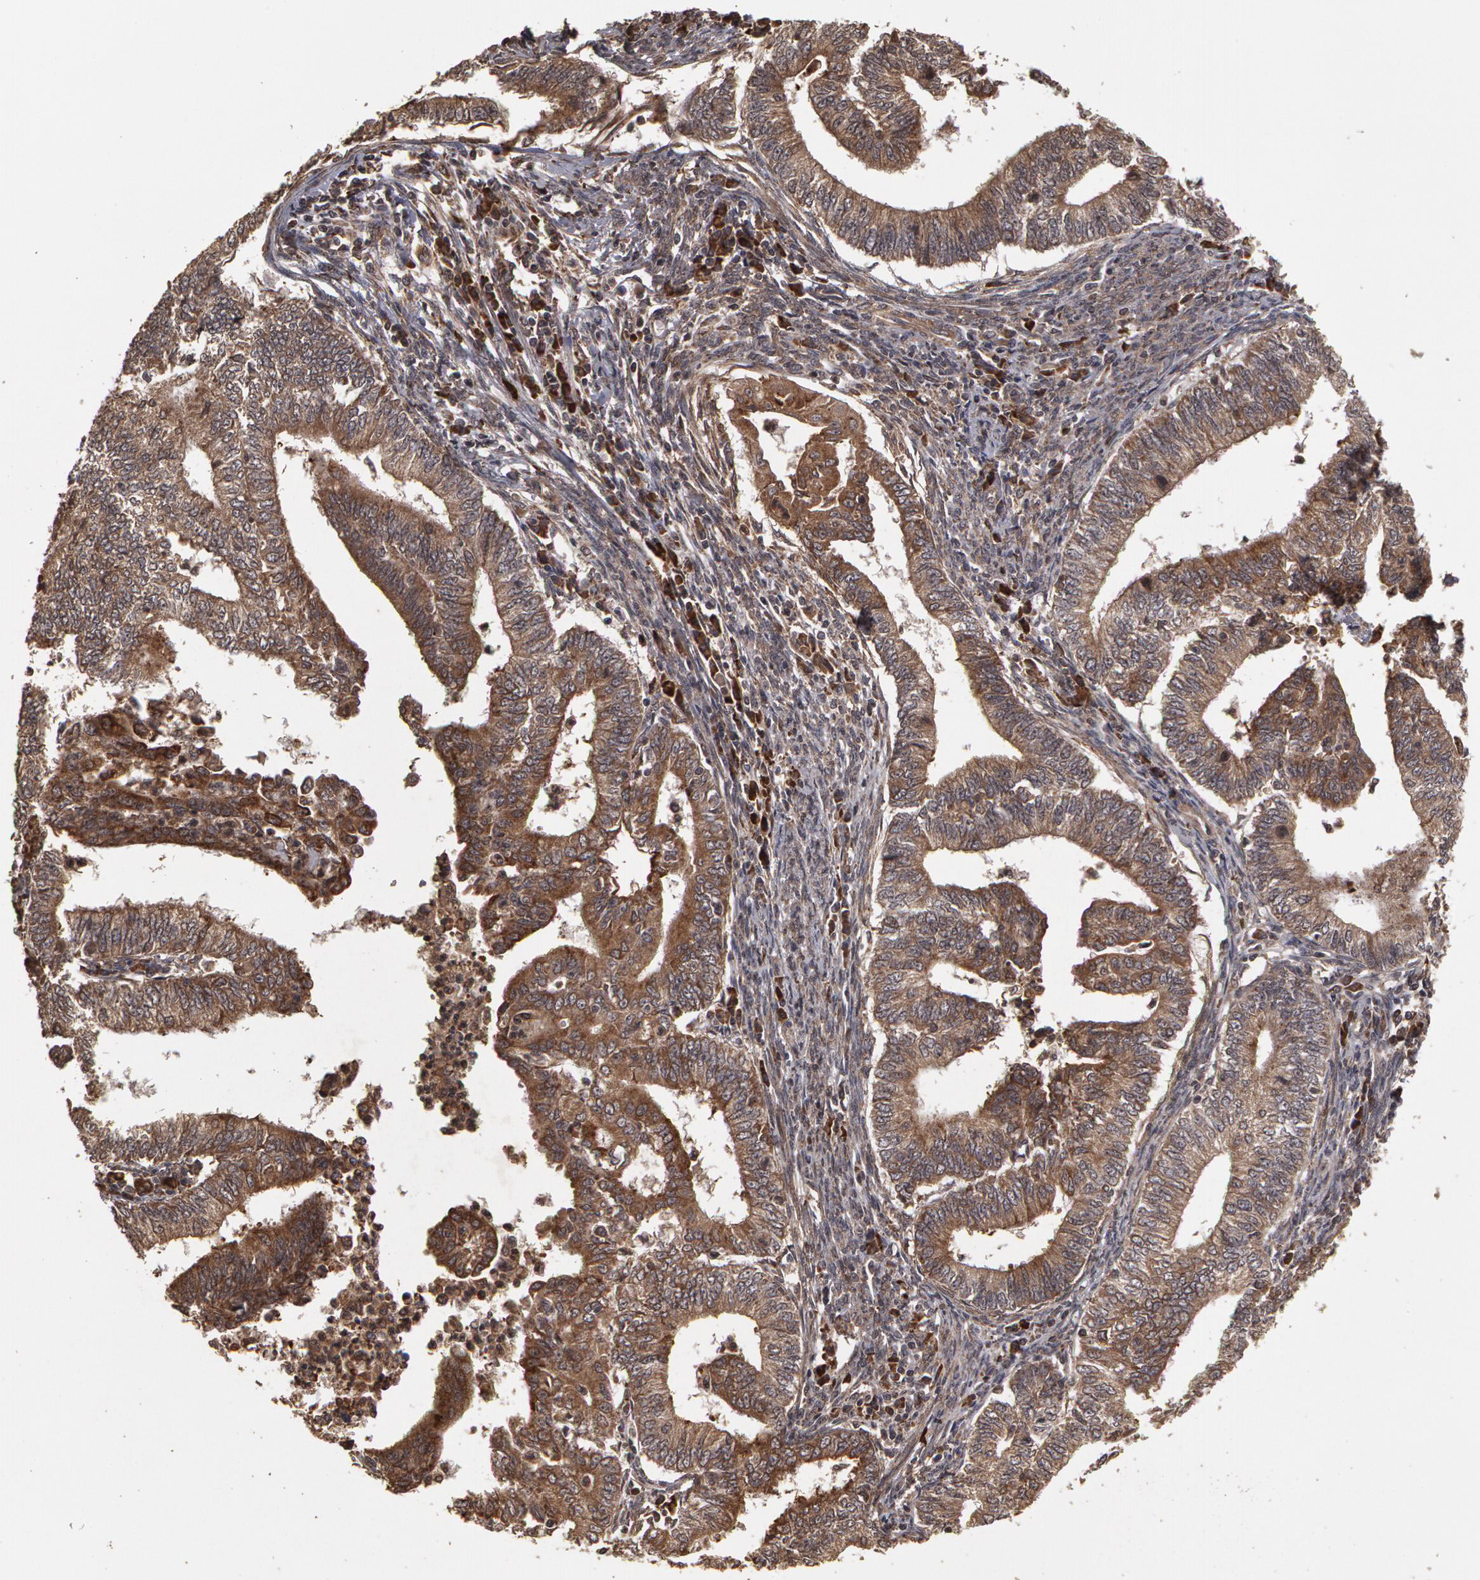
{"staining": {"intensity": "weak", "quantity": "25%-75%", "location": "cytoplasmic/membranous"}, "tissue": "endometrial cancer", "cell_type": "Tumor cells", "image_type": "cancer", "snomed": [{"axis": "morphology", "description": "Adenocarcinoma, NOS"}, {"axis": "topography", "description": "Endometrium"}], "caption": "Immunohistochemical staining of human endometrial cancer demonstrates low levels of weak cytoplasmic/membranous protein staining in approximately 25%-75% of tumor cells.", "gene": "CALR", "patient": {"sex": "female", "age": 66}}